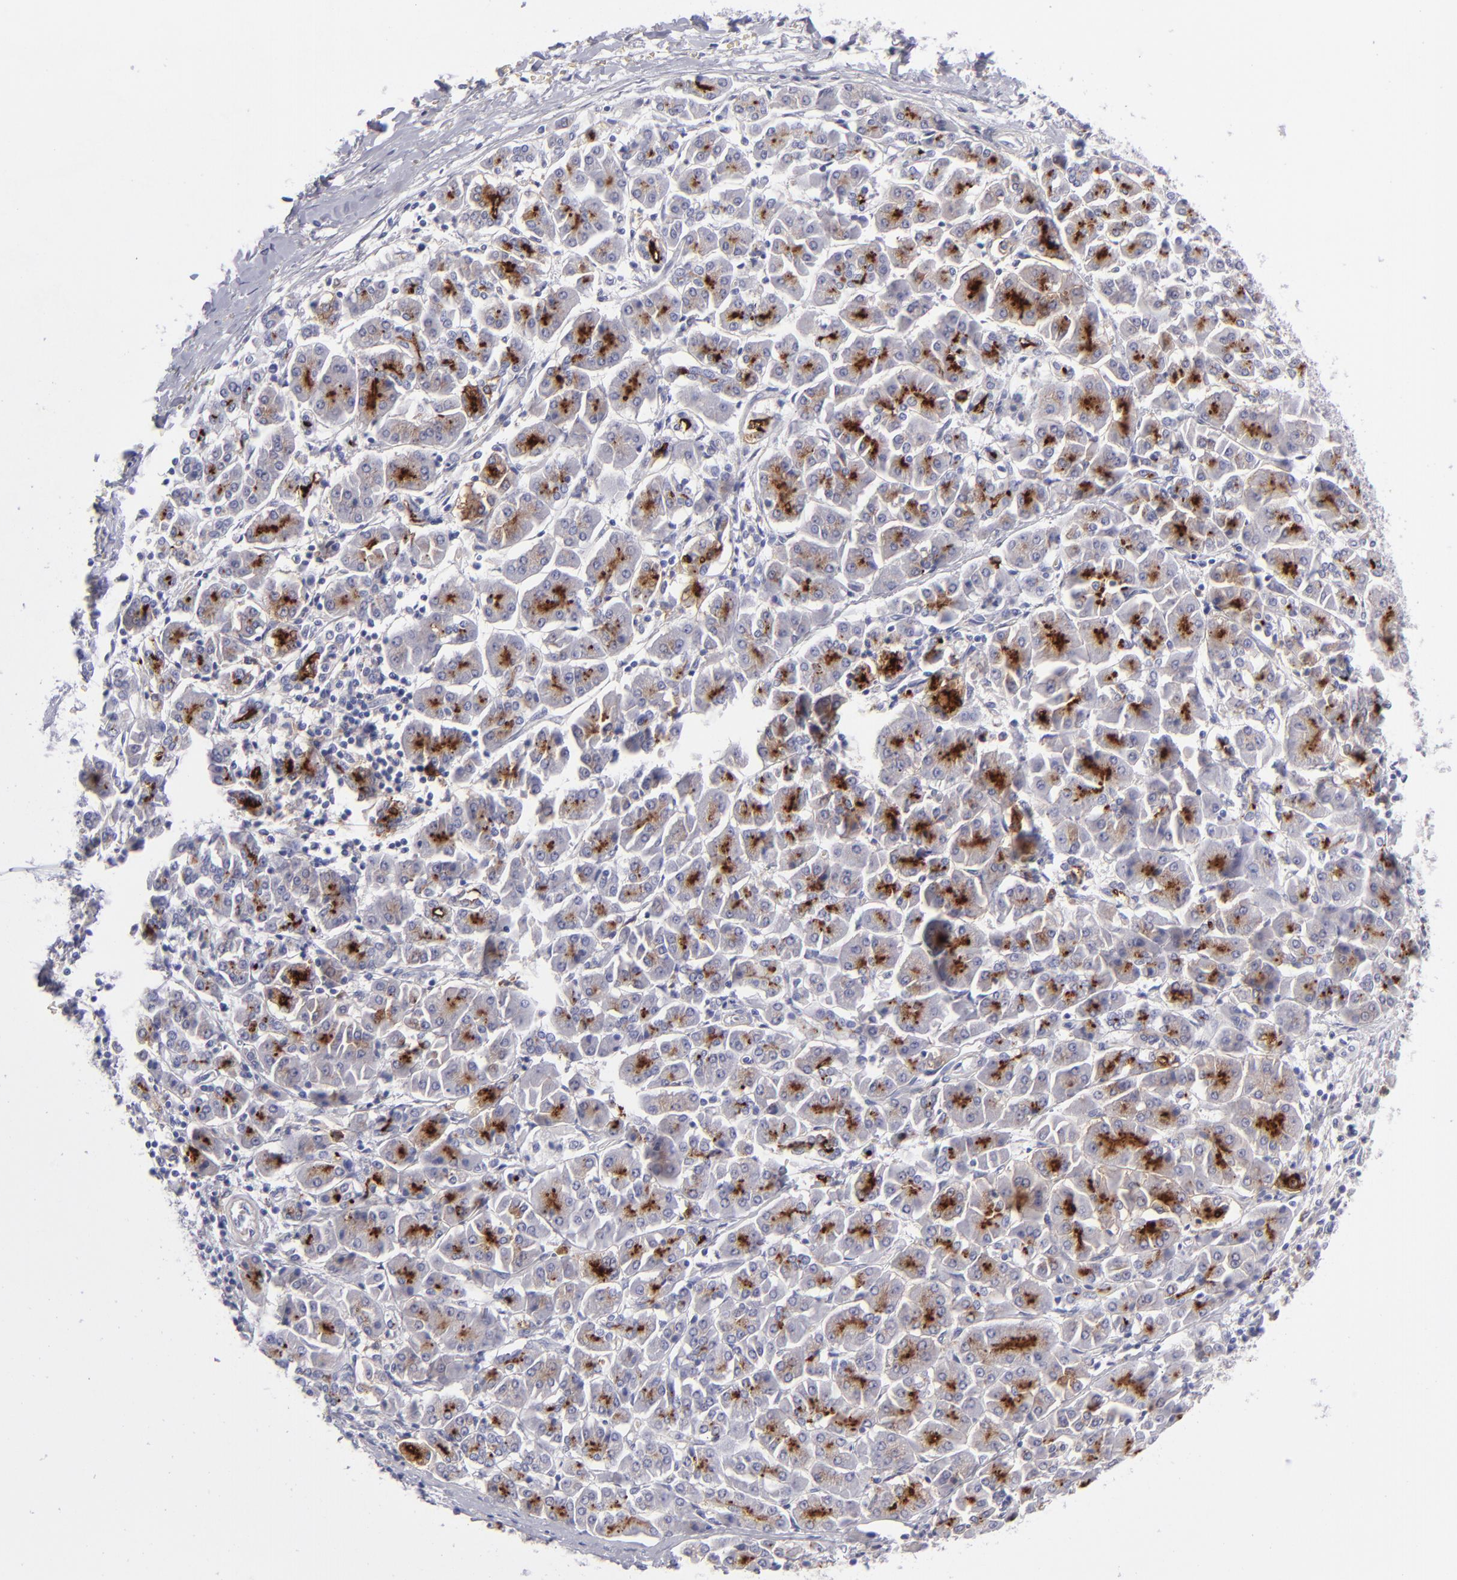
{"staining": {"intensity": "moderate", "quantity": ">75%", "location": "cytoplasmic/membranous"}, "tissue": "pancreatic cancer", "cell_type": "Tumor cells", "image_type": "cancer", "snomed": [{"axis": "morphology", "description": "Adenocarcinoma, NOS"}, {"axis": "topography", "description": "Pancreas"}], "caption": "Immunohistochemical staining of human pancreatic cancer (adenocarcinoma) reveals medium levels of moderate cytoplasmic/membranous protein positivity in about >75% of tumor cells.", "gene": "ANPEP", "patient": {"sex": "female", "age": 57}}